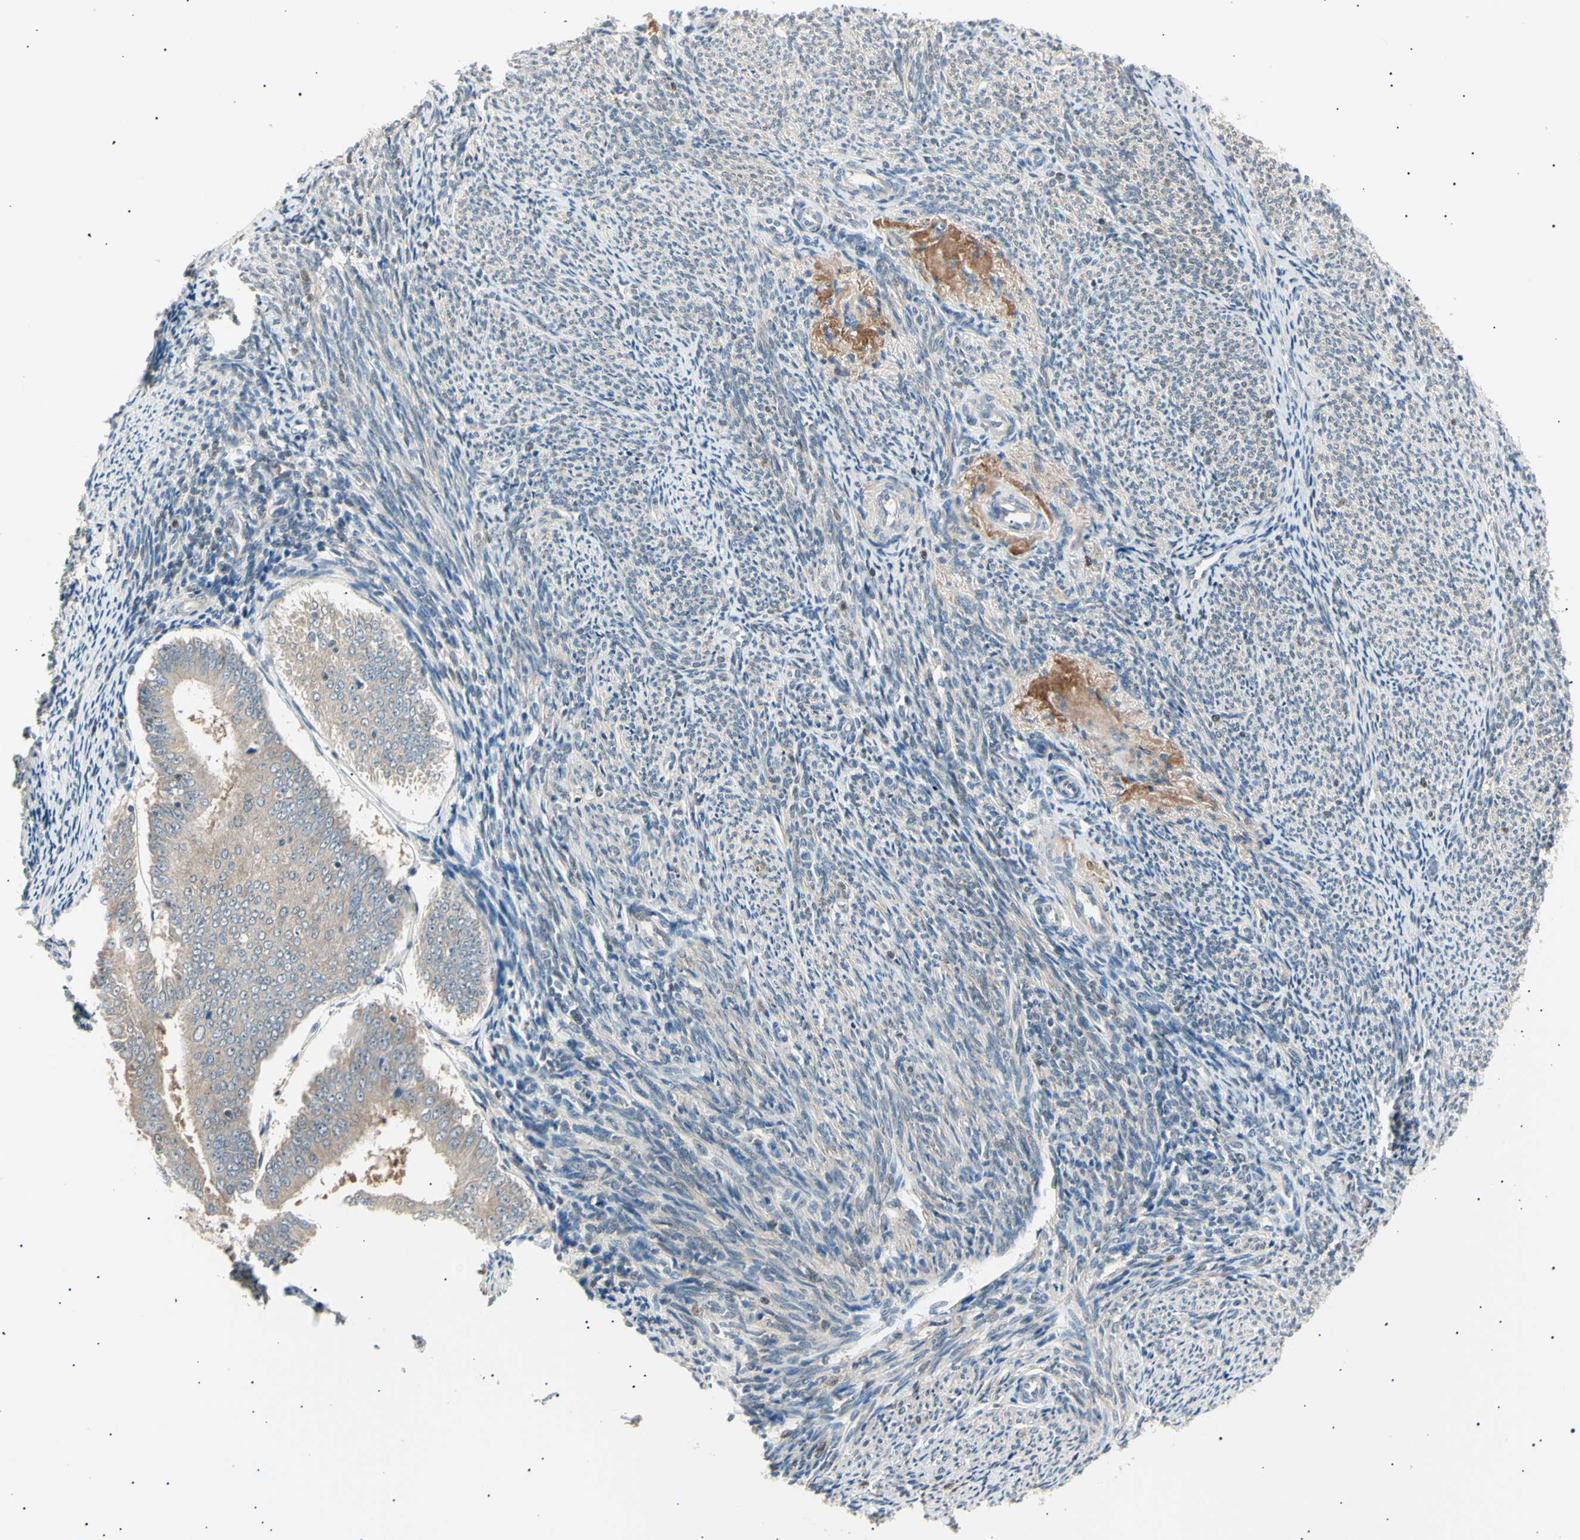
{"staining": {"intensity": "weak", "quantity": ">75%", "location": "cytoplasmic/membranous"}, "tissue": "endometrial cancer", "cell_type": "Tumor cells", "image_type": "cancer", "snomed": [{"axis": "morphology", "description": "Adenocarcinoma, NOS"}, {"axis": "topography", "description": "Endometrium"}], "caption": "Human endometrial cancer (adenocarcinoma) stained for a protein (brown) shows weak cytoplasmic/membranous positive positivity in about >75% of tumor cells.", "gene": "LHPP", "patient": {"sex": "female", "age": 63}}